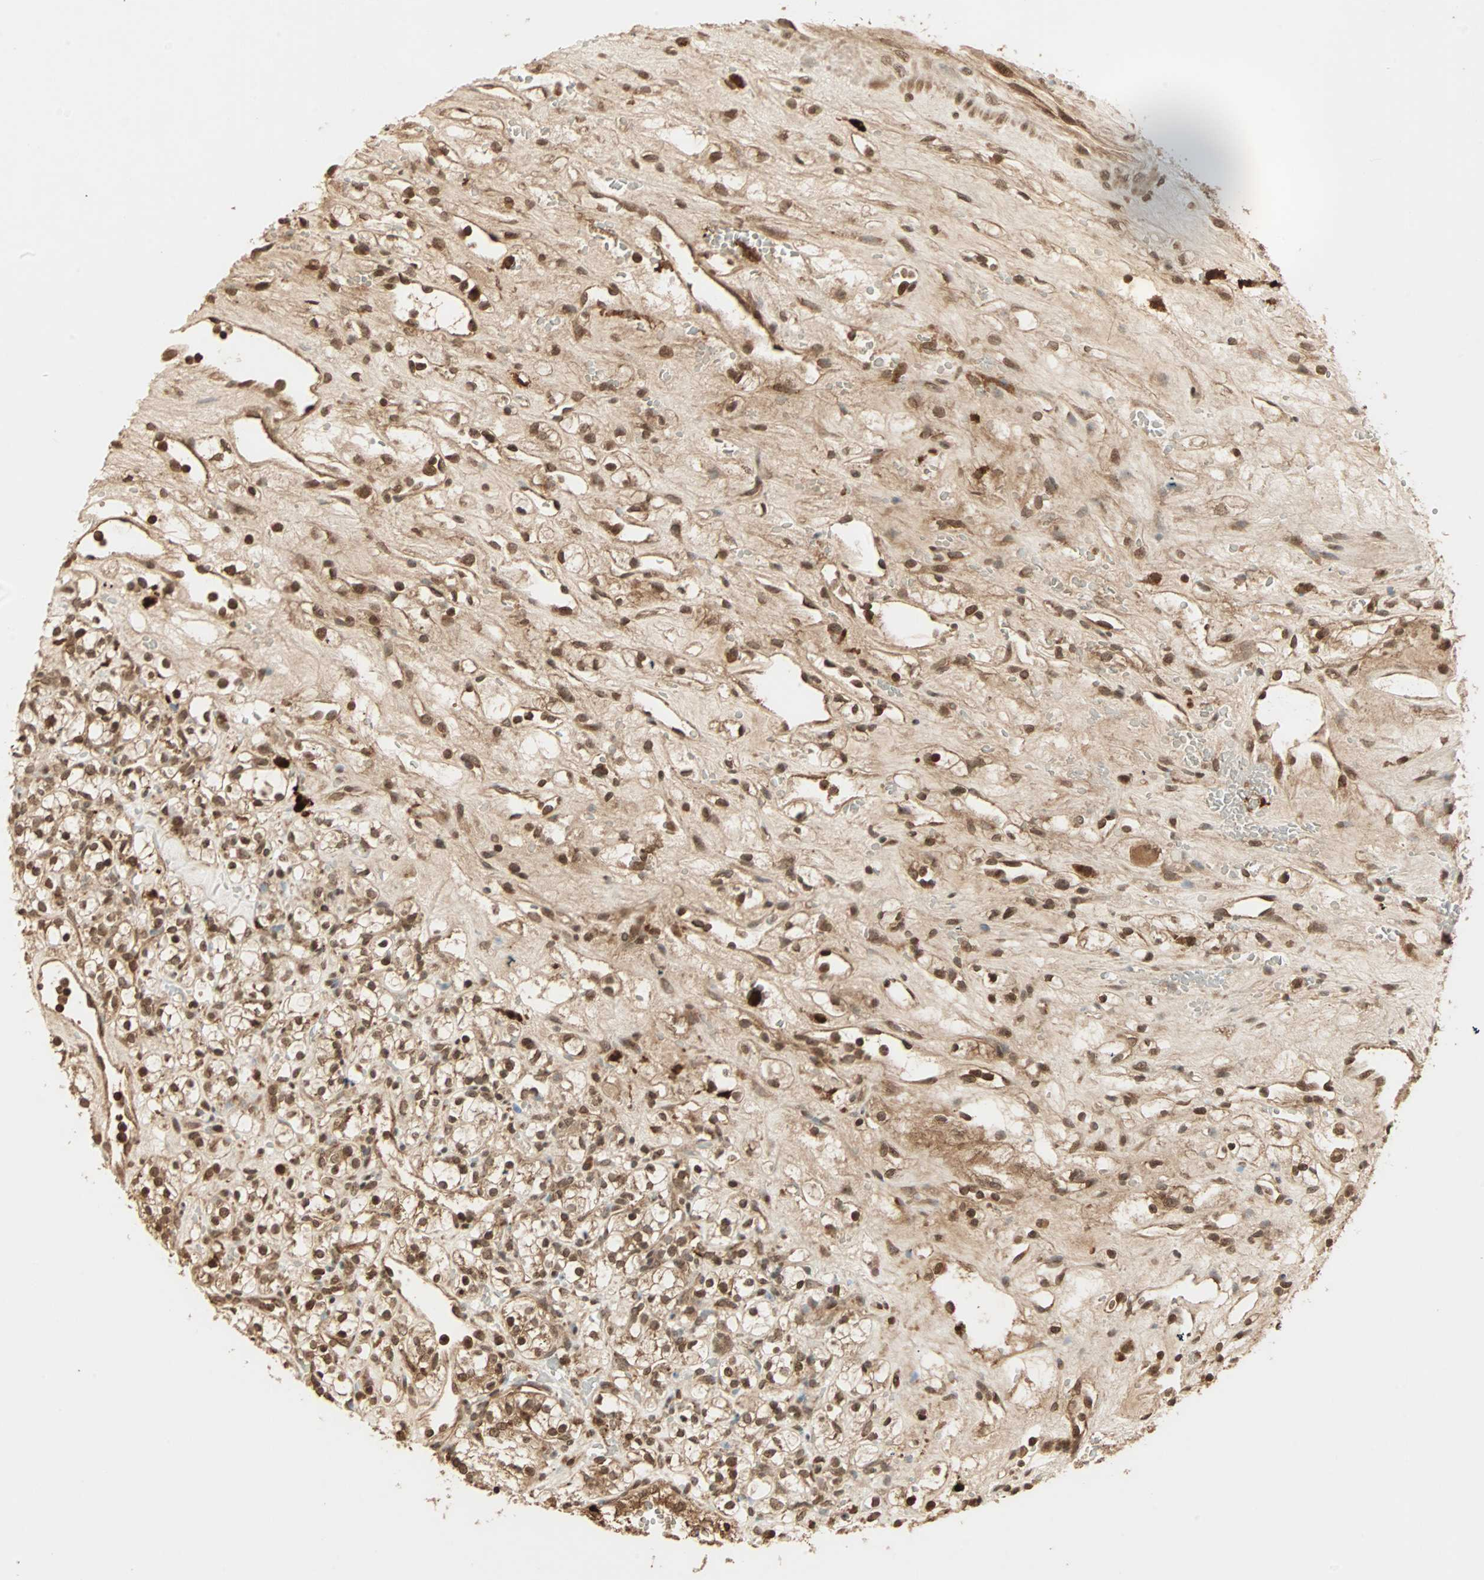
{"staining": {"intensity": "moderate", "quantity": ">75%", "location": "cytoplasmic/membranous,nuclear"}, "tissue": "renal cancer", "cell_type": "Tumor cells", "image_type": "cancer", "snomed": [{"axis": "morphology", "description": "Adenocarcinoma, NOS"}, {"axis": "topography", "description": "Kidney"}], "caption": "About >75% of tumor cells in human renal cancer (adenocarcinoma) display moderate cytoplasmic/membranous and nuclear protein positivity as visualized by brown immunohistochemical staining.", "gene": "RFFL", "patient": {"sex": "female", "age": 60}}